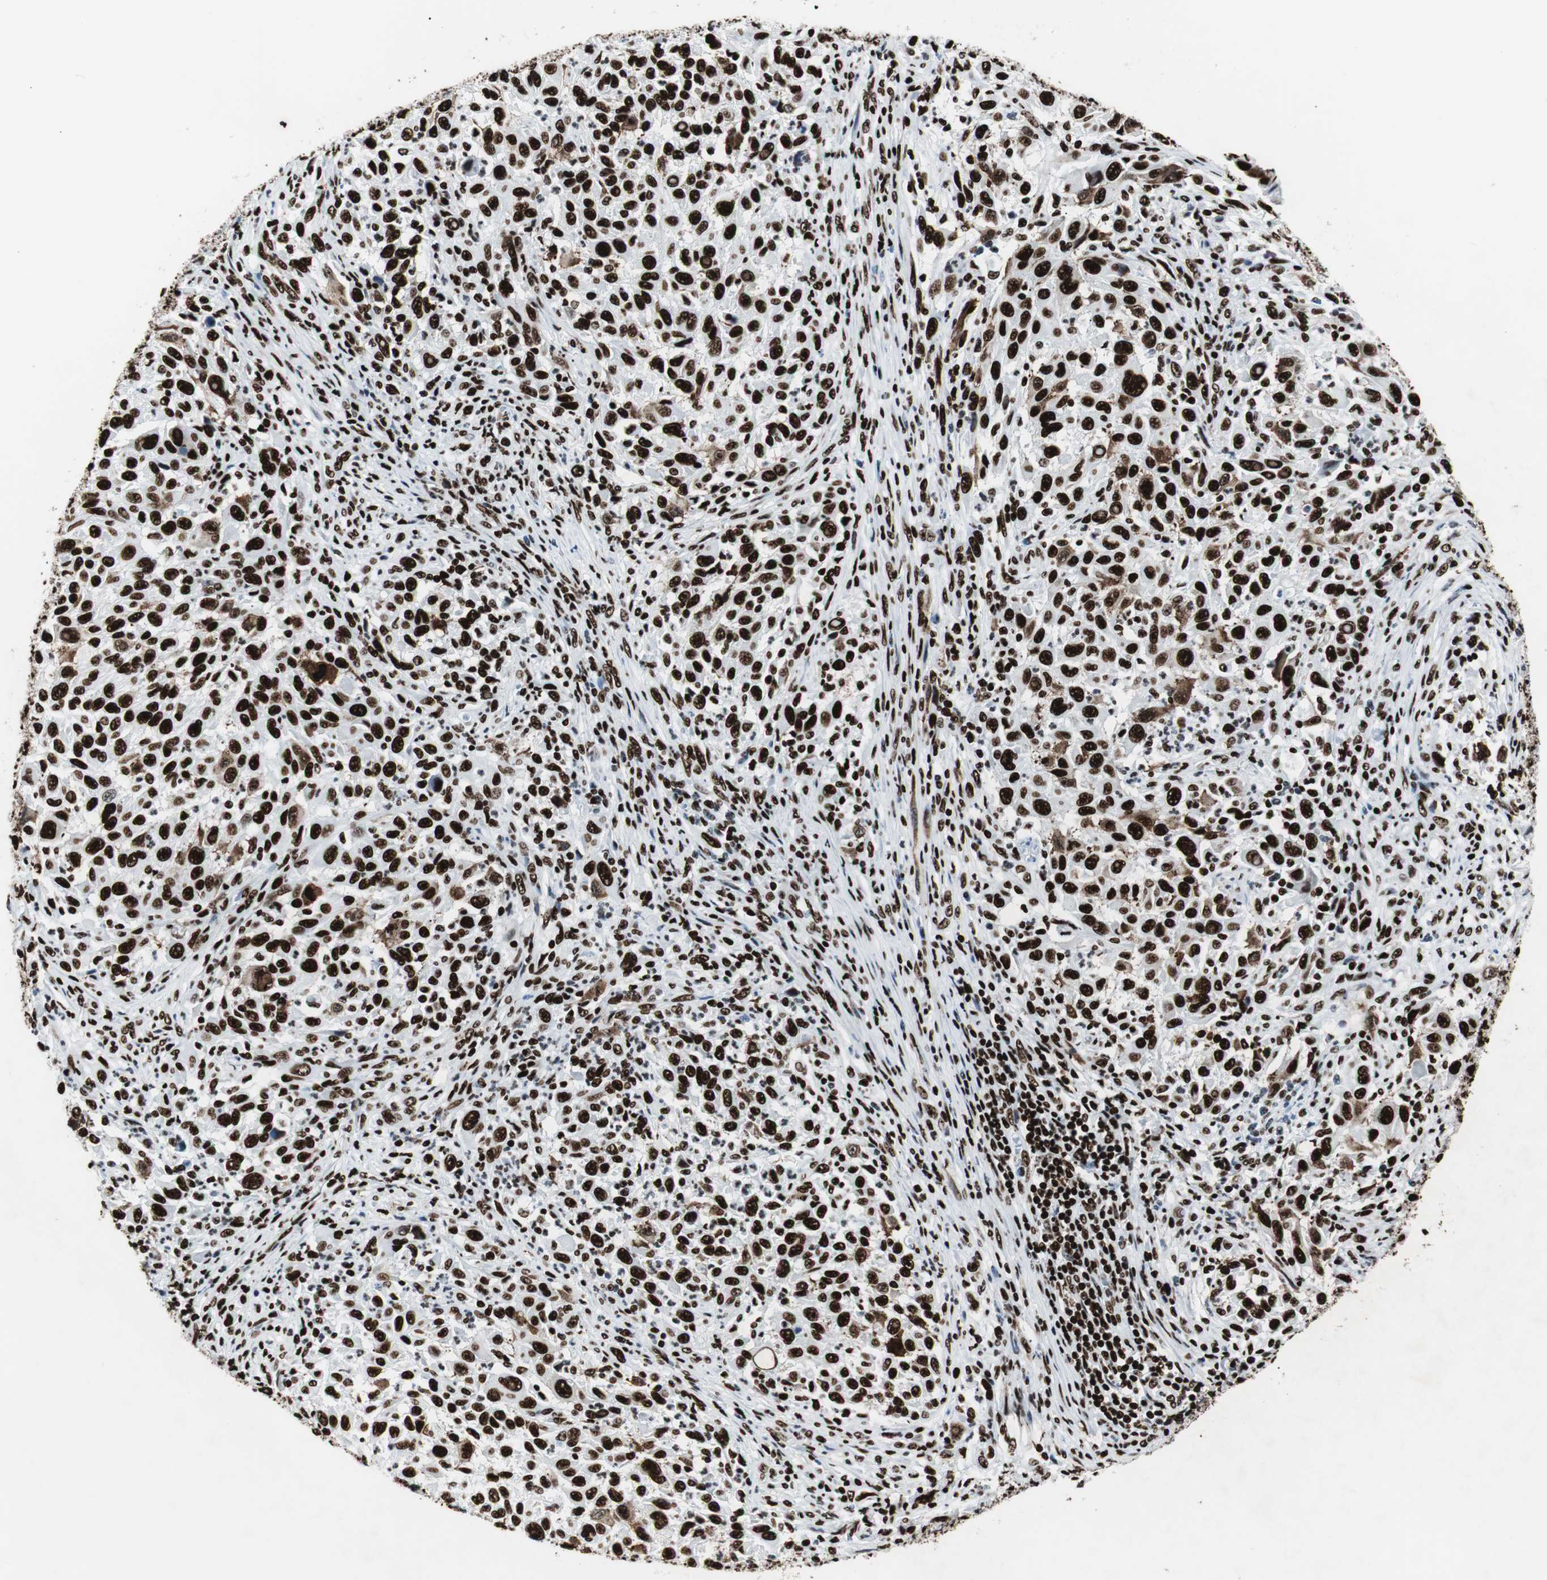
{"staining": {"intensity": "strong", "quantity": ">75%", "location": "nuclear"}, "tissue": "melanoma", "cell_type": "Tumor cells", "image_type": "cancer", "snomed": [{"axis": "morphology", "description": "Malignant melanoma, Metastatic site"}, {"axis": "topography", "description": "Lymph node"}], "caption": "Immunohistochemical staining of melanoma reveals strong nuclear protein expression in about >75% of tumor cells. The staining was performed using DAB (3,3'-diaminobenzidine), with brown indicating positive protein expression. Nuclei are stained blue with hematoxylin.", "gene": "NCL", "patient": {"sex": "male", "age": 61}}